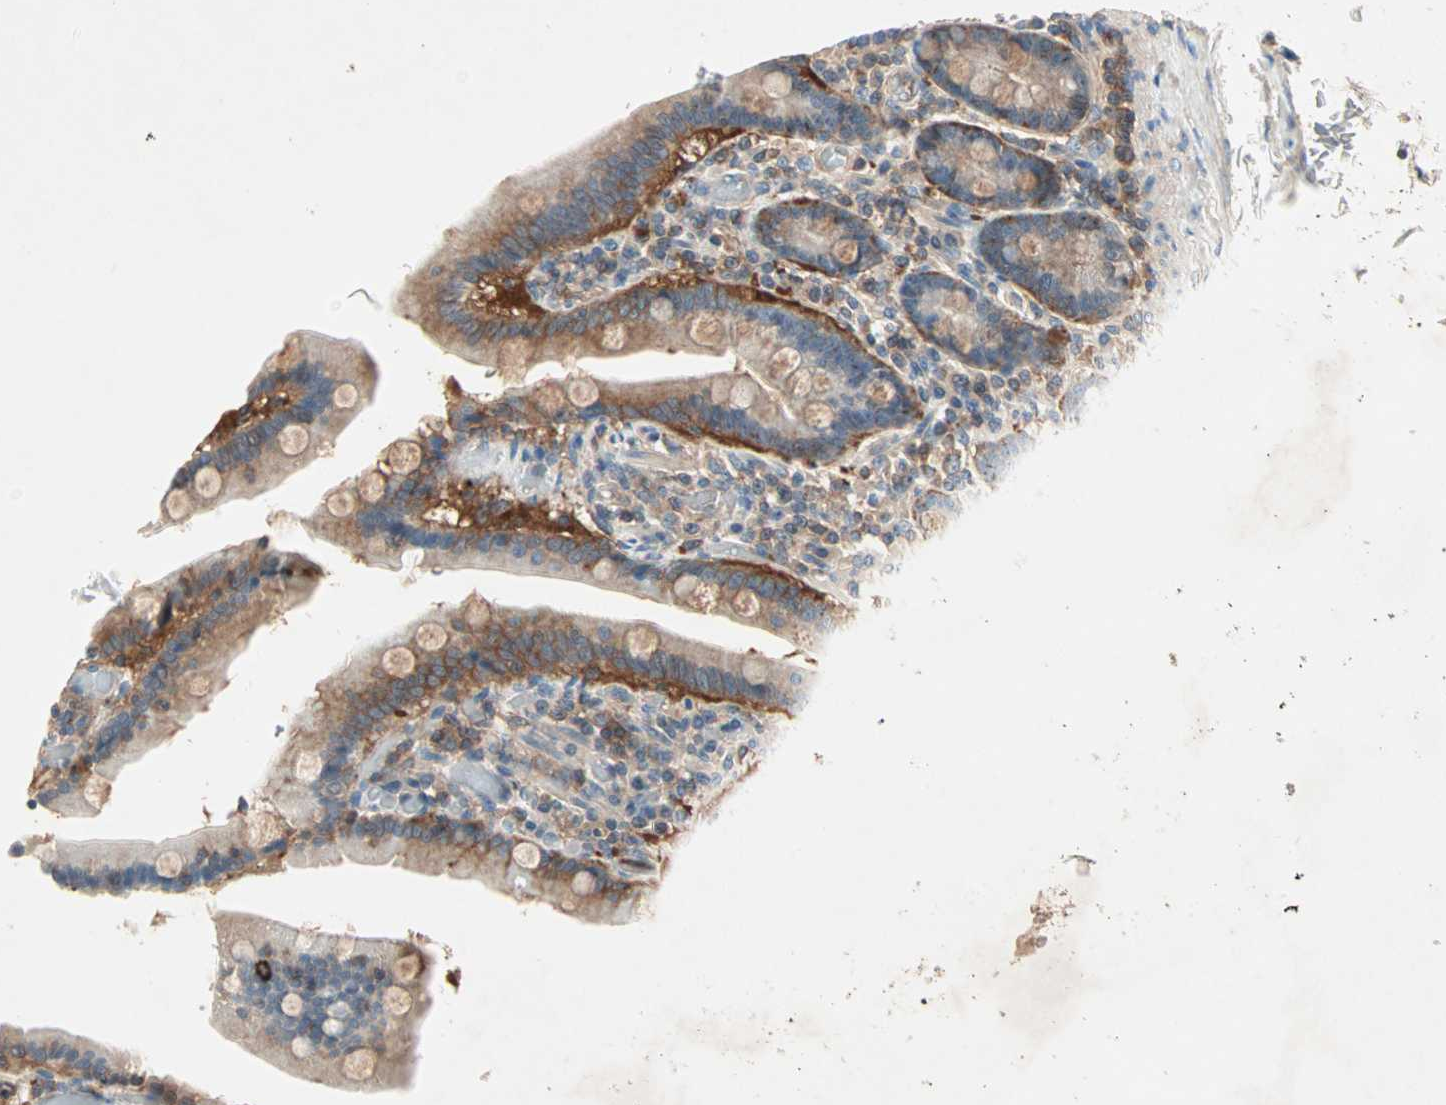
{"staining": {"intensity": "strong", "quantity": ">75%", "location": "cytoplasmic/membranous"}, "tissue": "duodenum", "cell_type": "Glandular cells", "image_type": "normal", "snomed": [{"axis": "morphology", "description": "Normal tissue, NOS"}, {"axis": "topography", "description": "Duodenum"}], "caption": "The histopathology image shows a brown stain indicating the presence of a protein in the cytoplasmic/membranous of glandular cells in duodenum. The staining was performed using DAB (3,3'-diaminobenzidine) to visualize the protein expression in brown, while the nuclei were stained in blue with hematoxylin (Magnification: 20x).", "gene": "TEC", "patient": {"sex": "female", "age": 53}}